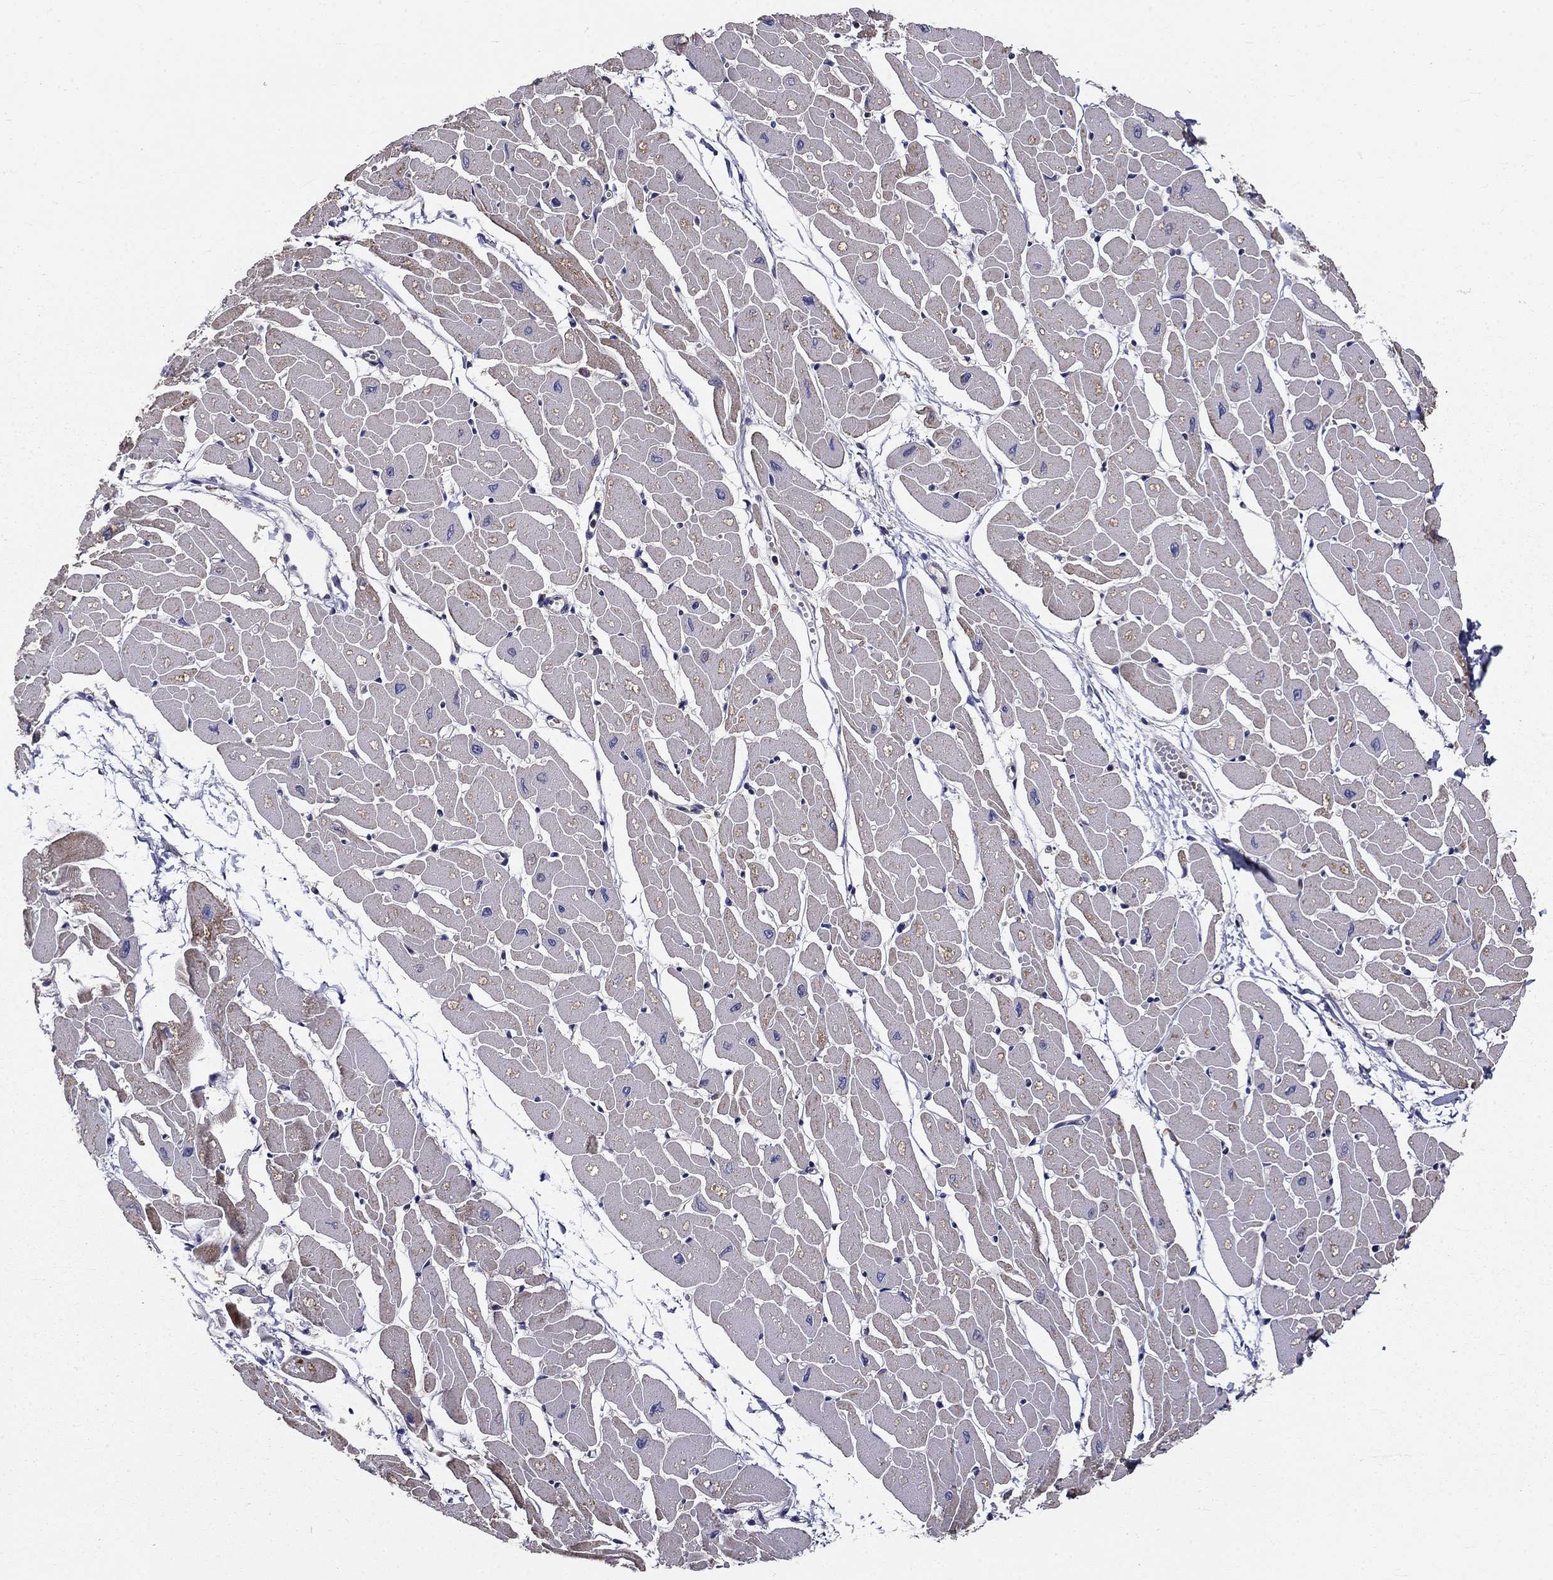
{"staining": {"intensity": "weak", "quantity": "25%-75%", "location": "cytoplasmic/membranous"}, "tissue": "heart muscle", "cell_type": "Cardiomyocytes", "image_type": "normal", "snomed": [{"axis": "morphology", "description": "Normal tissue, NOS"}, {"axis": "topography", "description": "Heart"}], "caption": "Heart muscle stained with DAB (3,3'-diaminobenzidine) immunohistochemistry demonstrates low levels of weak cytoplasmic/membranous expression in approximately 25%-75% of cardiomyocytes.", "gene": "ALDH4A1", "patient": {"sex": "male", "age": 57}}